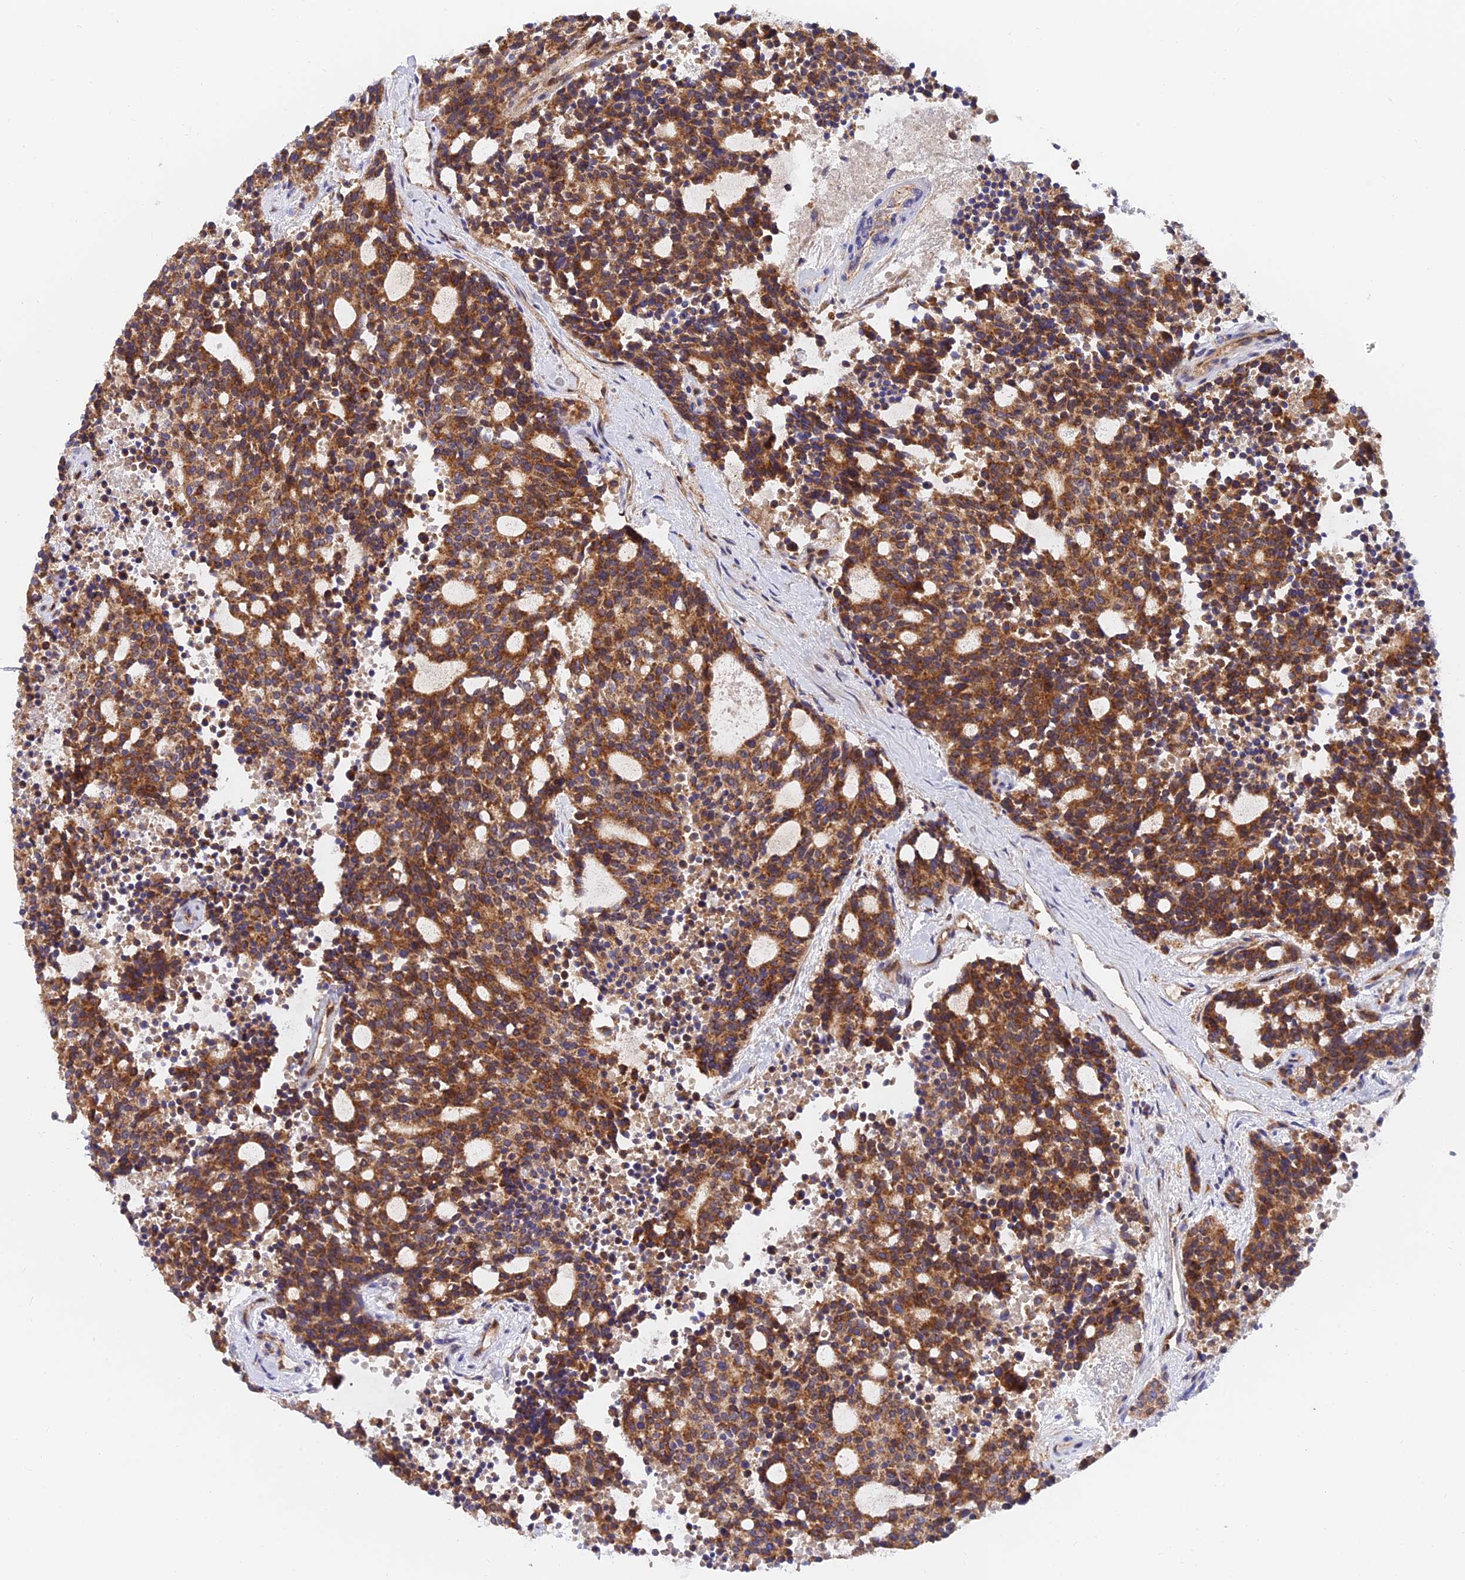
{"staining": {"intensity": "moderate", "quantity": ">75%", "location": "cytoplasmic/membranous"}, "tissue": "carcinoid", "cell_type": "Tumor cells", "image_type": "cancer", "snomed": [{"axis": "morphology", "description": "Carcinoid, malignant, NOS"}, {"axis": "topography", "description": "Pancreas"}], "caption": "Immunohistochemical staining of human carcinoid exhibits medium levels of moderate cytoplasmic/membranous protein positivity in approximately >75% of tumor cells. (Brightfield microscopy of DAB IHC at high magnification).", "gene": "PODNL1", "patient": {"sex": "female", "age": 54}}